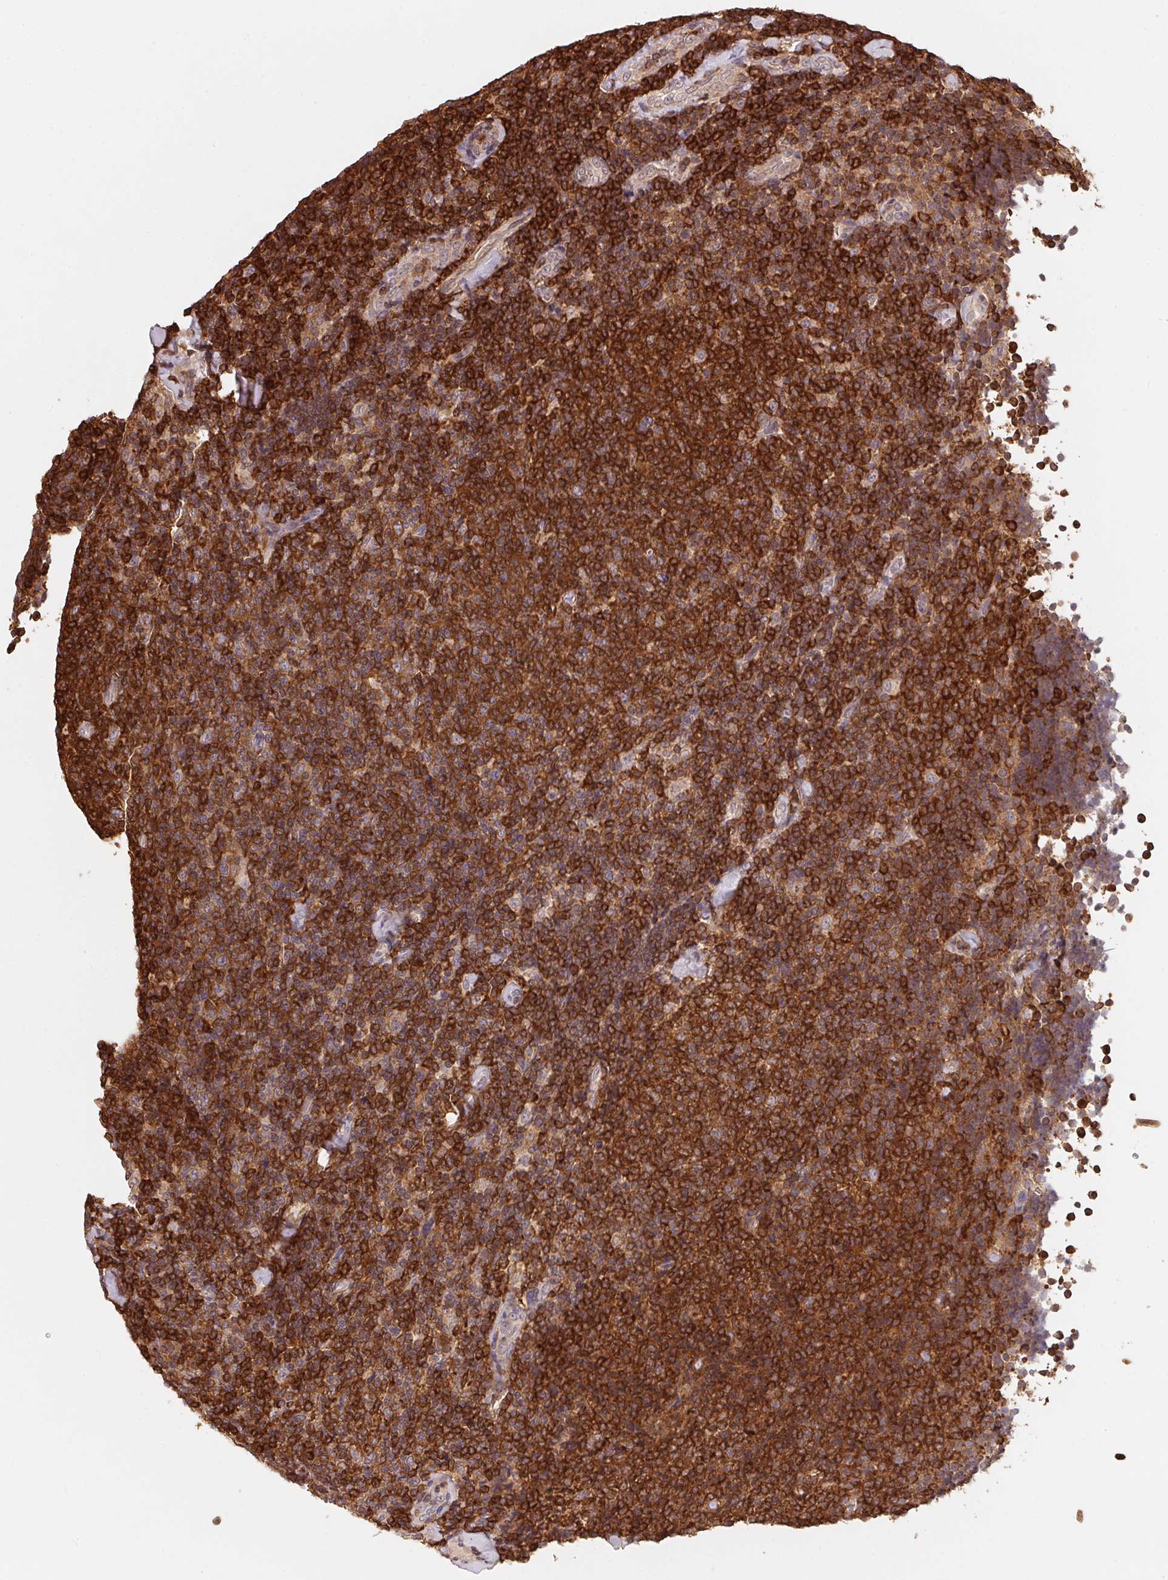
{"staining": {"intensity": "strong", "quantity": ">75%", "location": "cytoplasmic/membranous"}, "tissue": "lymphoma", "cell_type": "Tumor cells", "image_type": "cancer", "snomed": [{"axis": "morphology", "description": "Malignant lymphoma, non-Hodgkin's type, Low grade"}, {"axis": "topography", "description": "Lymph node"}], "caption": "Immunohistochemical staining of human low-grade malignant lymphoma, non-Hodgkin's type reveals strong cytoplasmic/membranous protein expression in approximately >75% of tumor cells.", "gene": "ANKRD13A", "patient": {"sex": "male", "age": 52}}